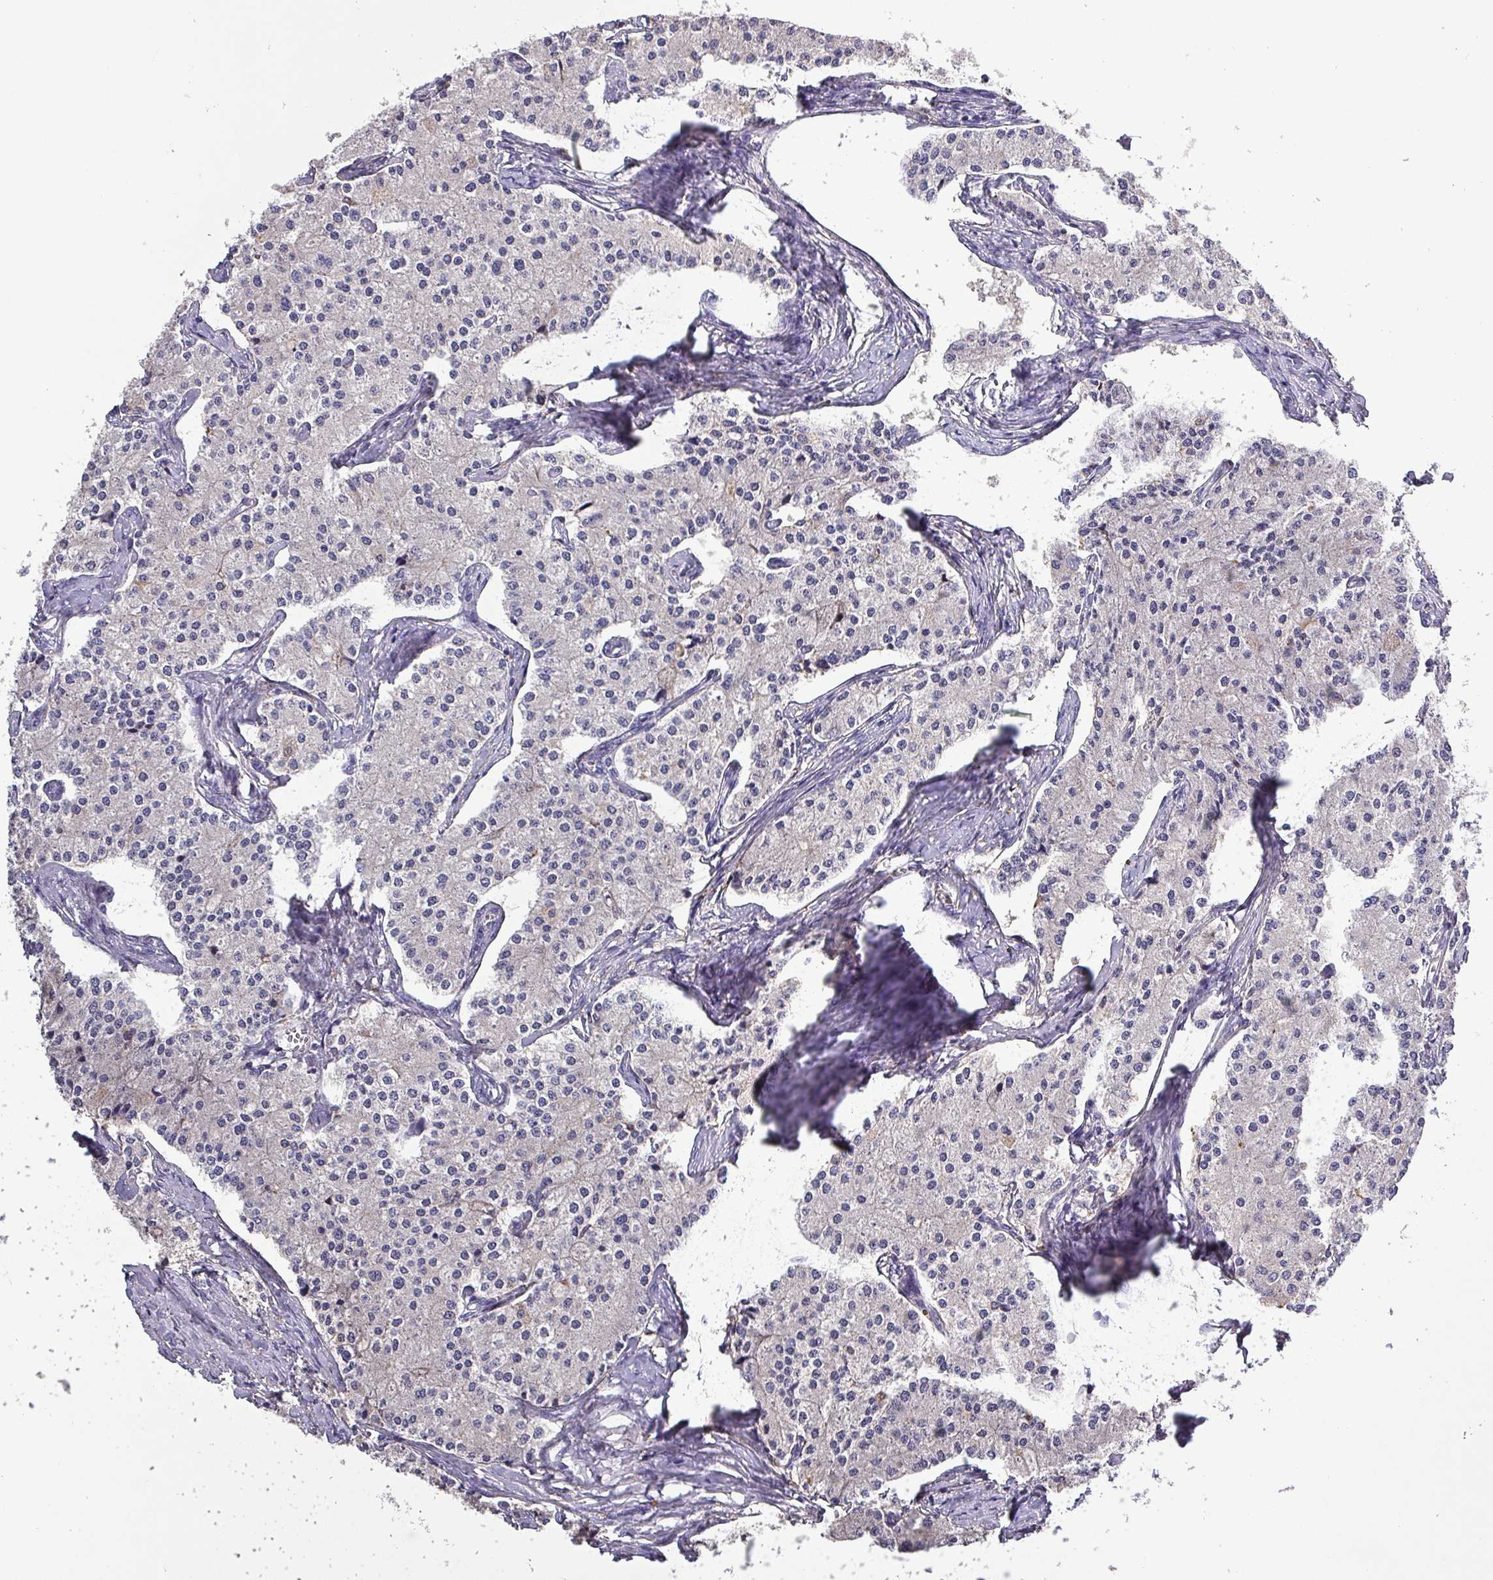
{"staining": {"intensity": "negative", "quantity": "none", "location": "none"}, "tissue": "carcinoid", "cell_type": "Tumor cells", "image_type": "cancer", "snomed": [{"axis": "morphology", "description": "Carcinoid, malignant, NOS"}, {"axis": "topography", "description": "Colon"}], "caption": "DAB immunohistochemical staining of malignant carcinoid demonstrates no significant positivity in tumor cells.", "gene": "HTRA4", "patient": {"sex": "female", "age": 52}}